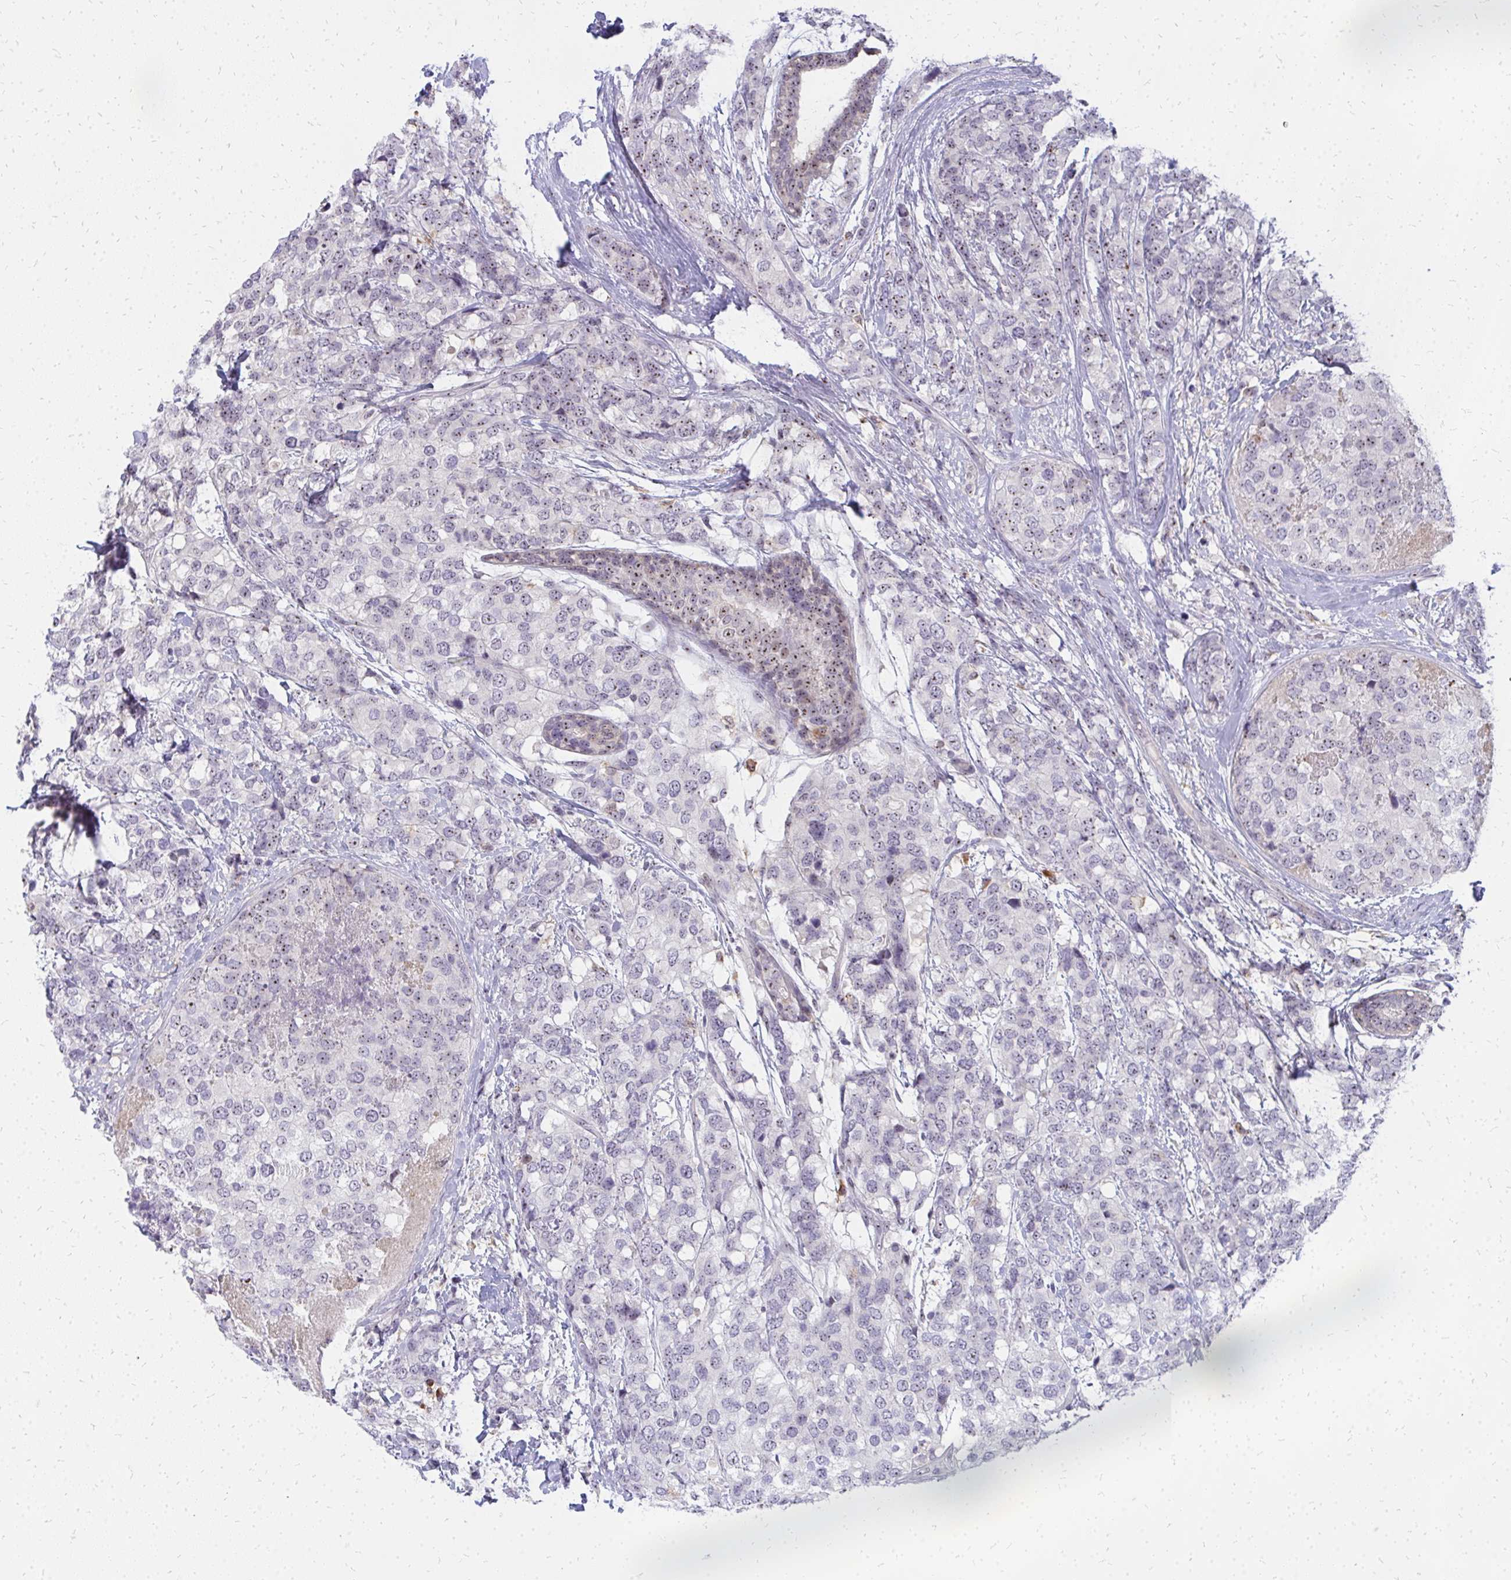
{"staining": {"intensity": "weak", "quantity": "25%-75%", "location": "nuclear"}, "tissue": "breast cancer", "cell_type": "Tumor cells", "image_type": "cancer", "snomed": [{"axis": "morphology", "description": "Lobular carcinoma"}, {"axis": "topography", "description": "Breast"}], "caption": "Immunohistochemical staining of breast cancer exhibits low levels of weak nuclear positivity in about 25%-75% of tumor cells.", "gene": "FAM9A", "patient": {"sex": "female", "age": 59}}